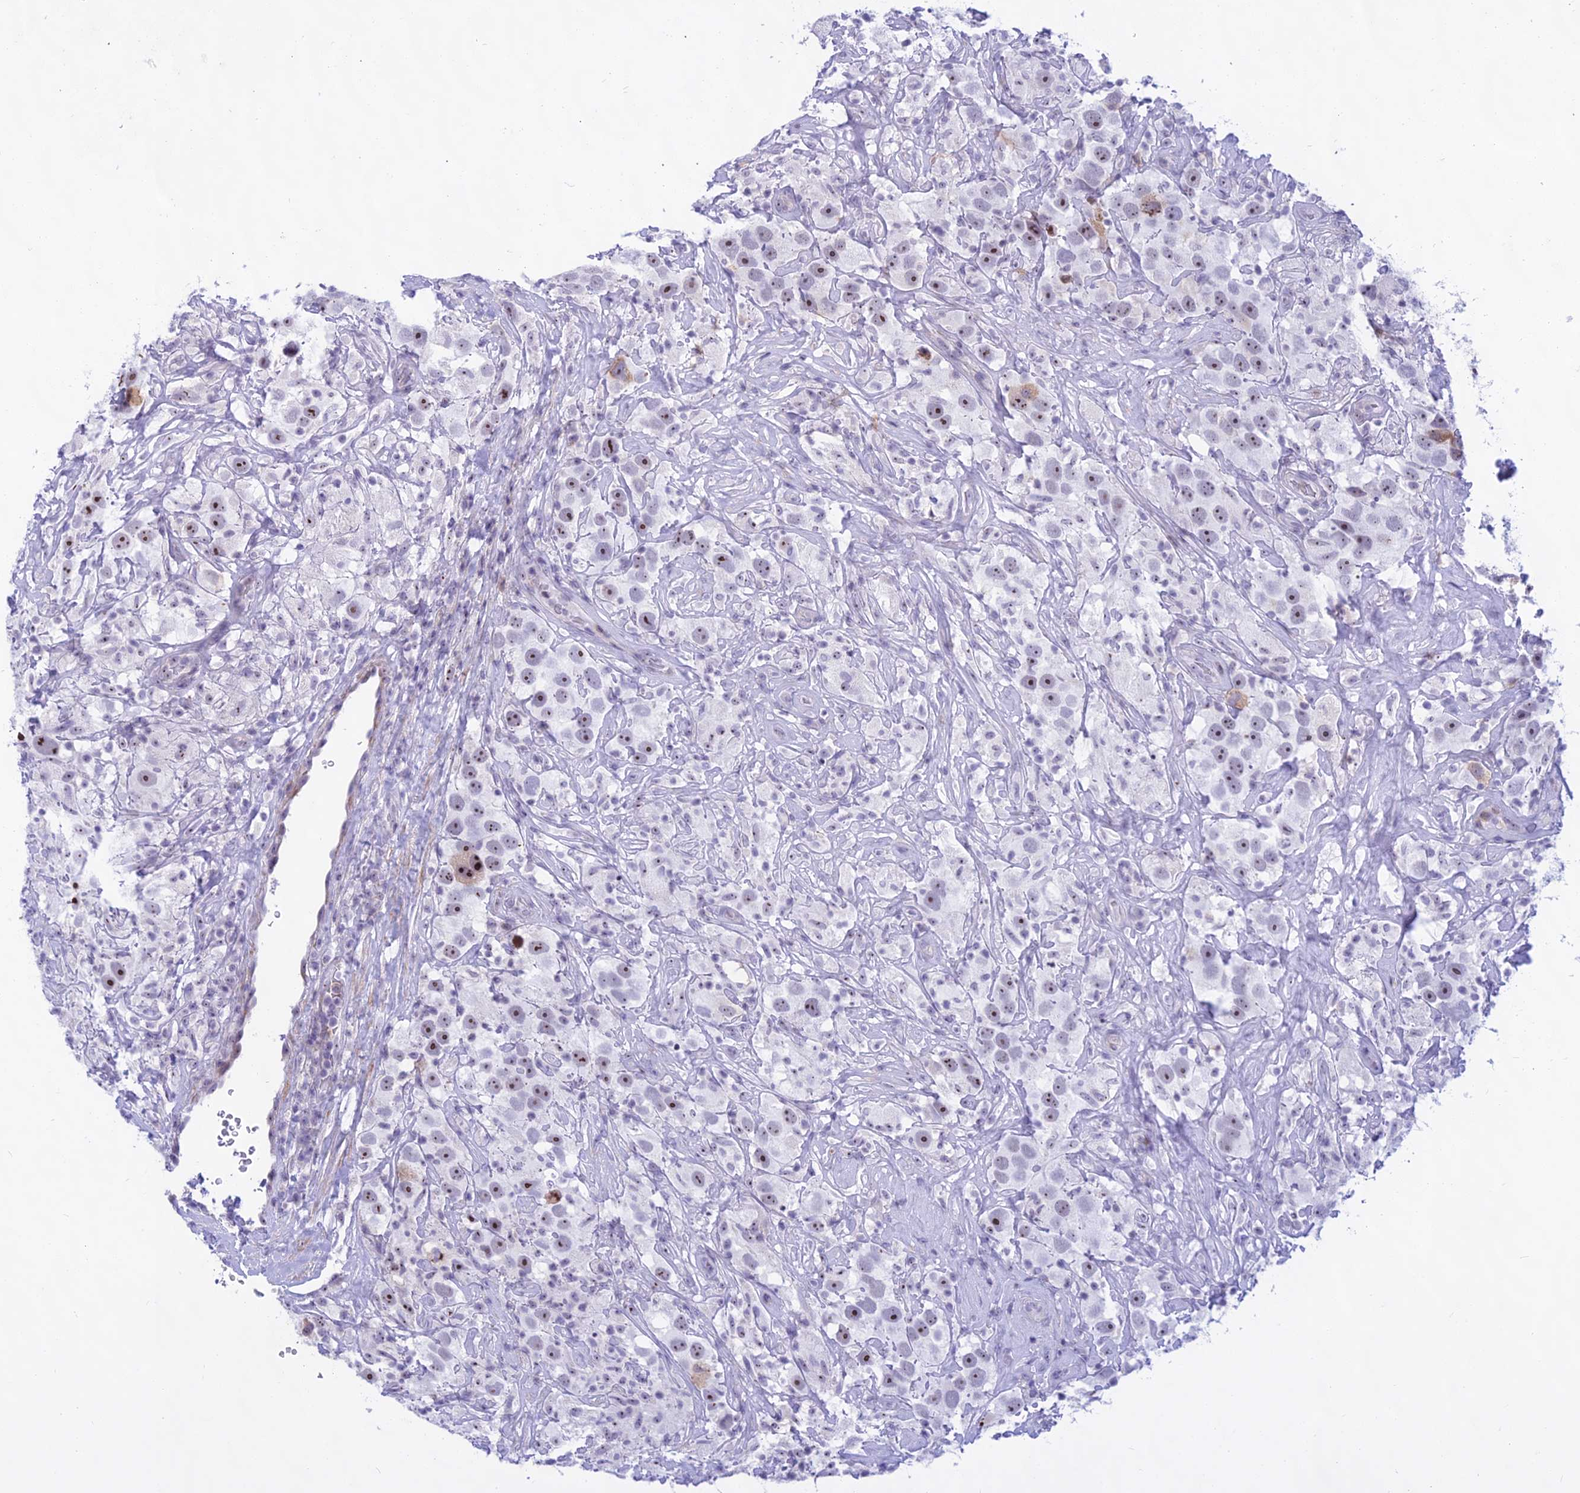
{"staining": {"intensity": "strong", "quantity": "25%-75%", "location": "nuclear"}, "tissue": "testis cancer", "cell_type": "Tumor cells", "image_type": "cancer", "snomed": [{"axis": "morphology", "description": "Seminoma, NOS"}, {"axis": "topography", "description": "Testis"}], "caption": "A brown stain labels strong nuclear staining of a protein in human seminoma (testis) tumor cells.", "gene": "KRR1", "patient": {"sex": "male", "age": 49}}